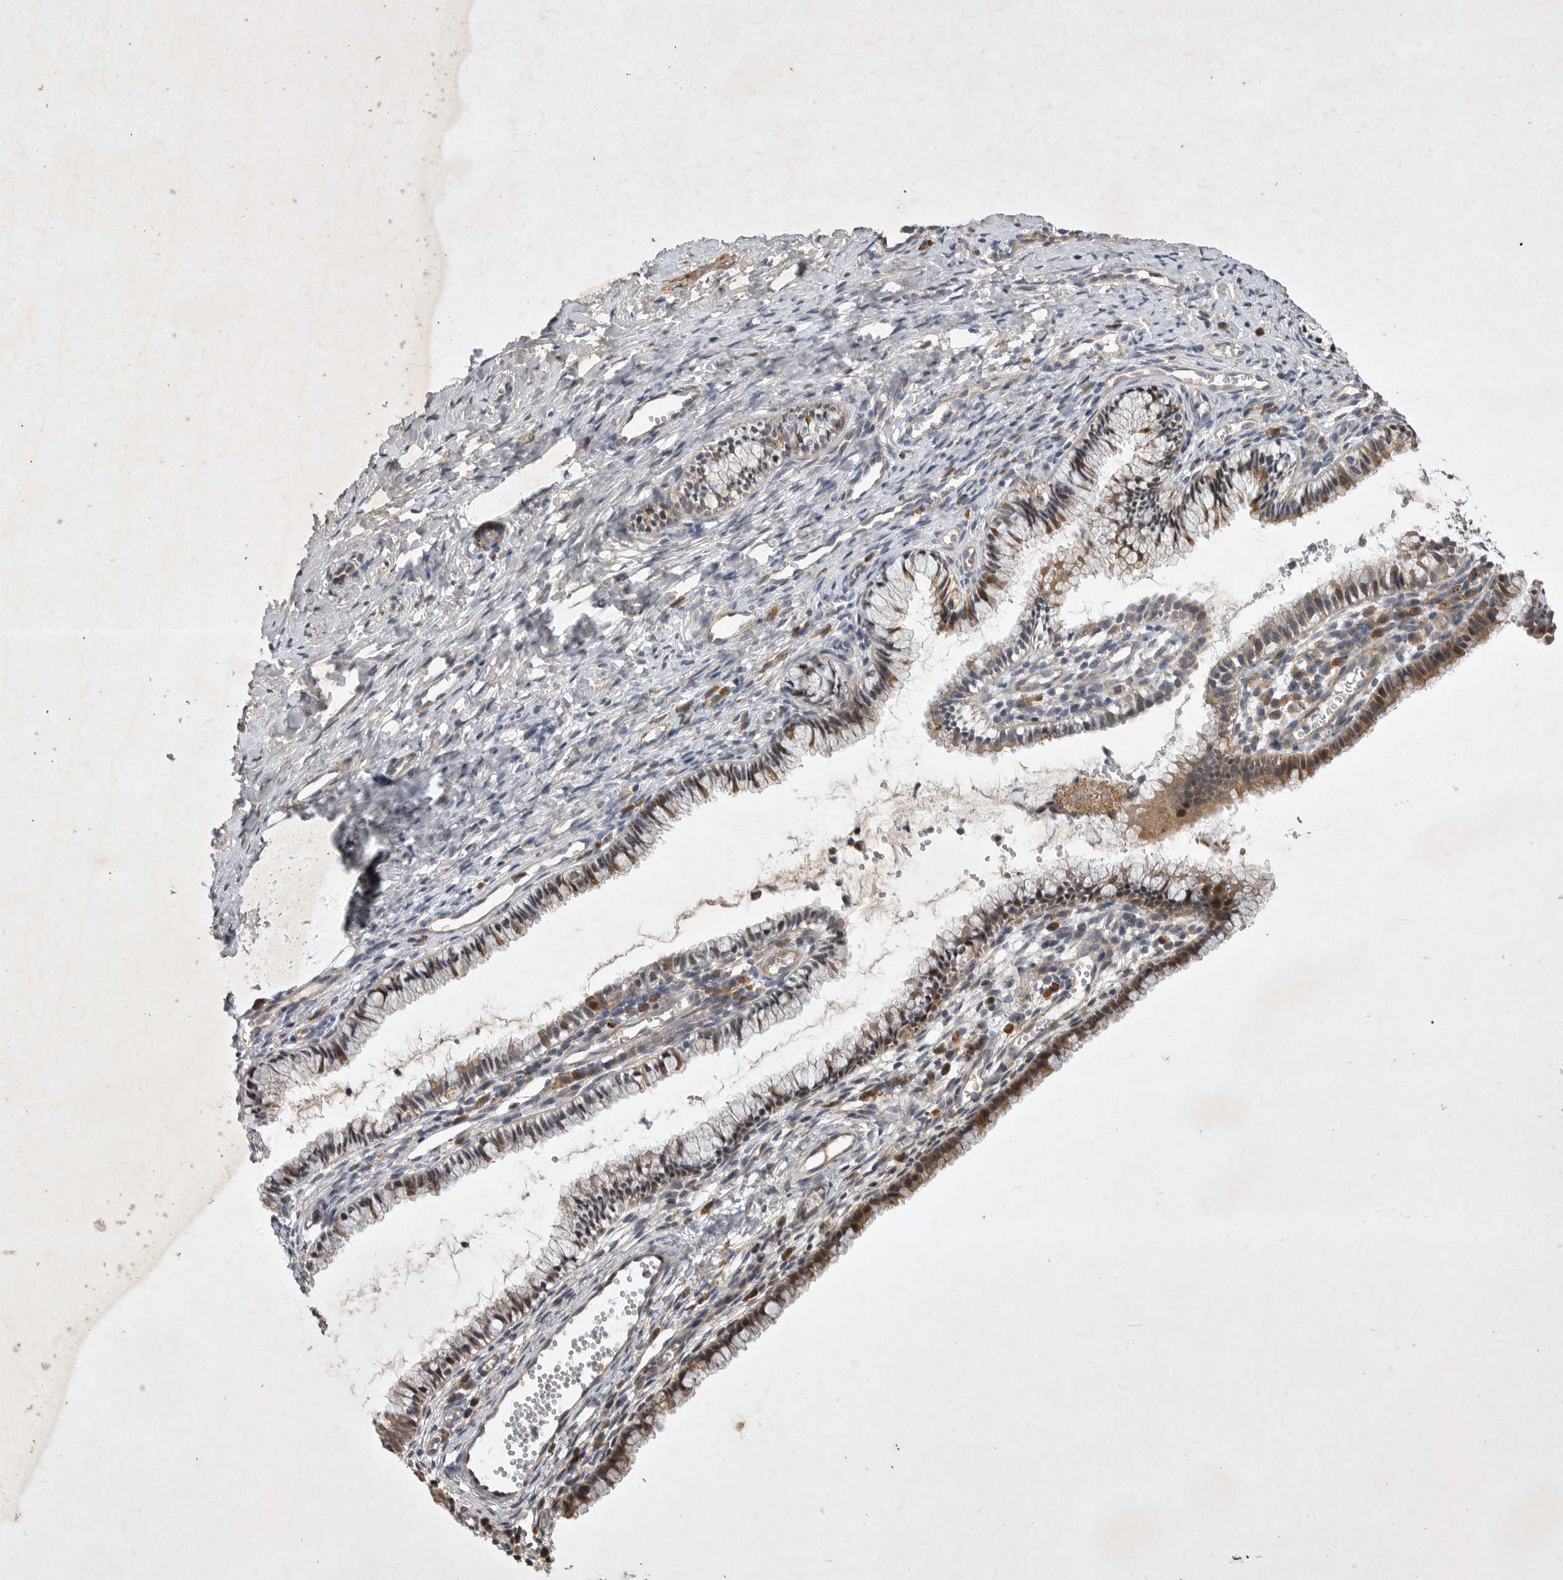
{"staining": {"intensity": "moderate", "quantity": "25%-75%", "location": "cytoplasmic/membranous"}, "tissue": "cervix", "cell_type": "Glandular cells", "image_type": "normal", "snomed": [{"axis": "morphology", "description": "Normal tissue, NOS"}, {"axis": "topography", "description": "Cervix"}], "caption": "Moderate cytoplasmic/membranous positivity is seen in about 25%-75% of glandular cells in benign cervix.", "gene": "EDEM3", "patient": {"sex": "female", "age": 27}}